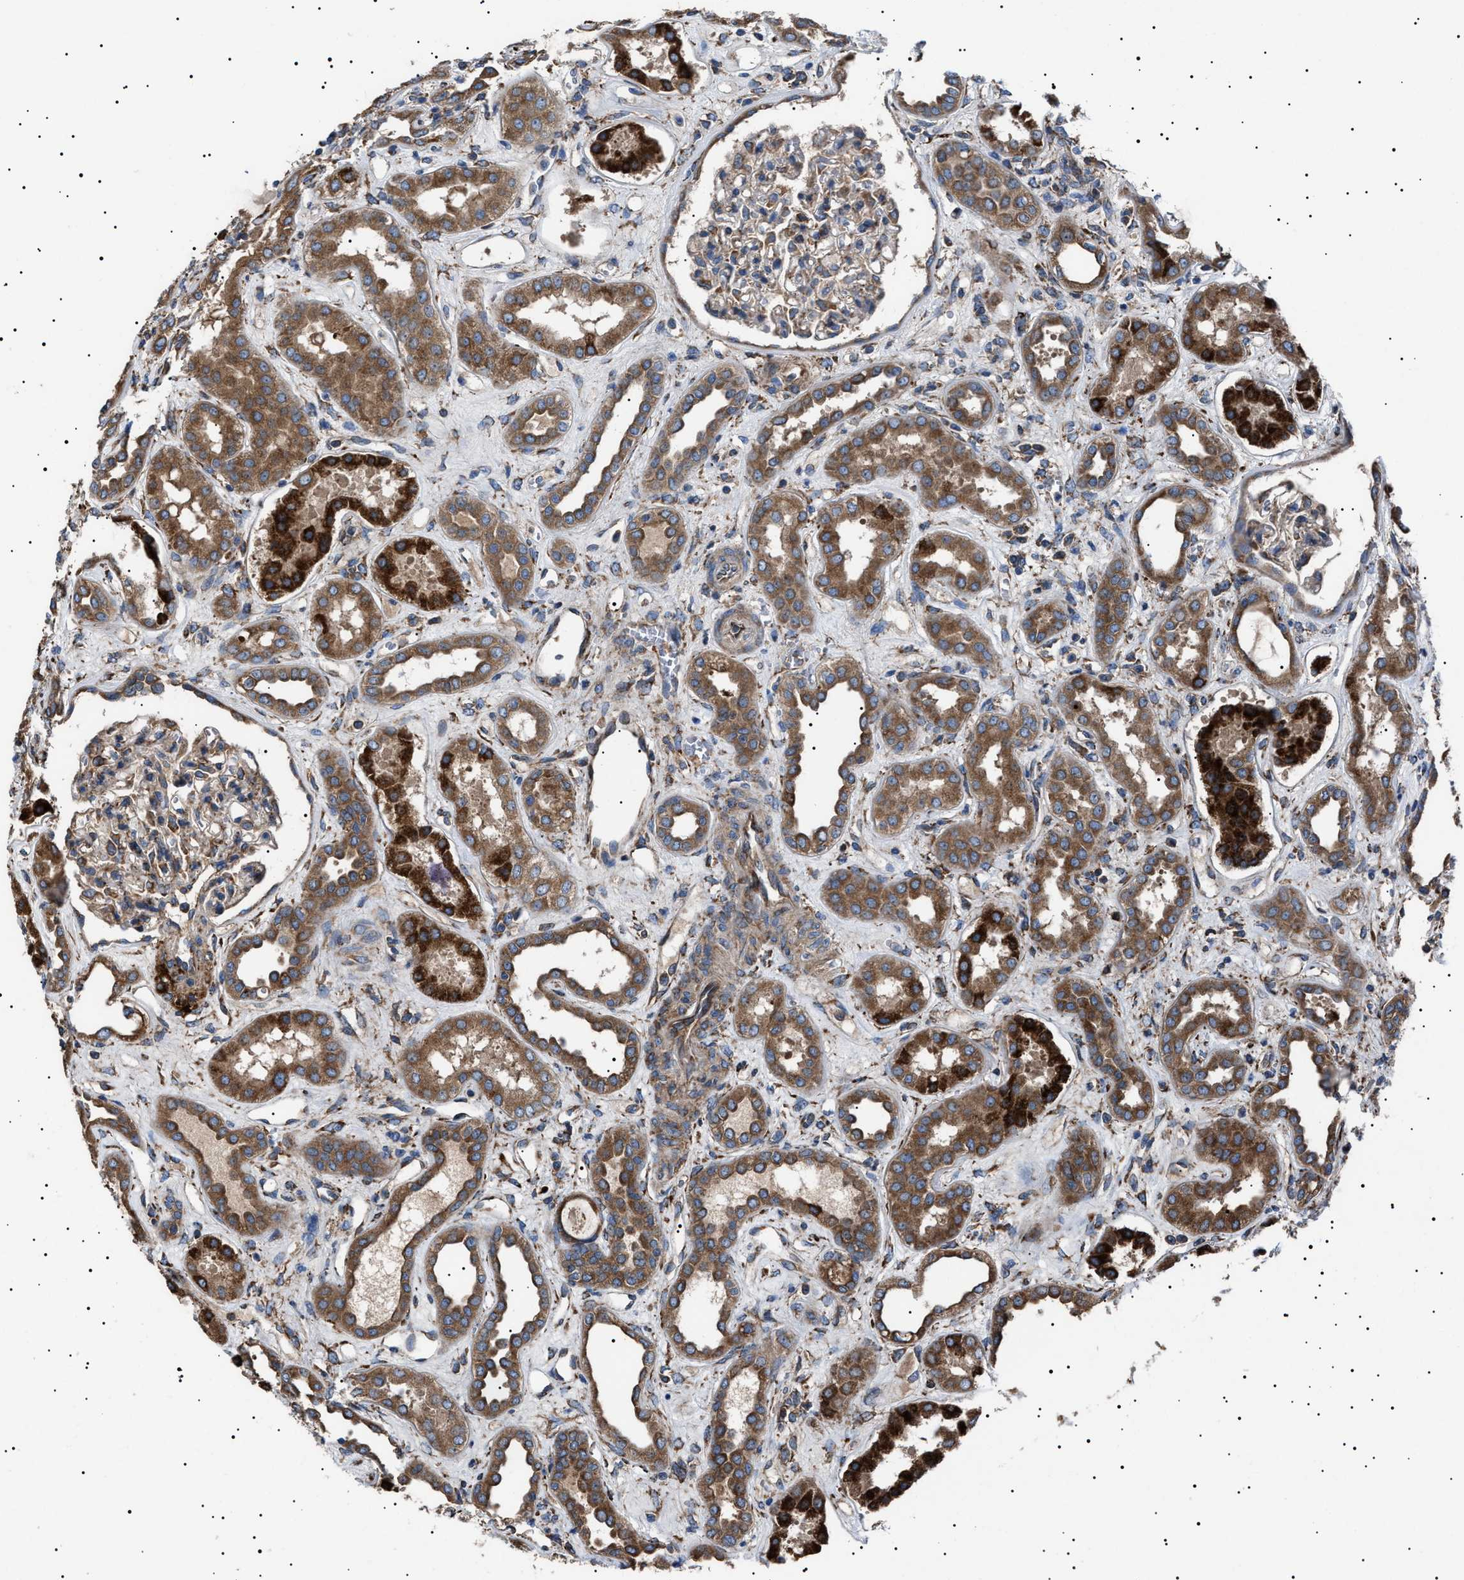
{"staining": {"intensity": "moderate", "quantity": ">75%", "location": "cytoplasmic/membranous"}, "tissue": "kidney", "cell_type": "Cells in glomeruli", "image_type": "normal", "snomed": [{"axis": "morphology", "description": "Normal tissue, NOS"}, {"axis": "topography", "description": "Kidney"}], "caption": "The image demonstrates staining of unremarkable kidney, revealing moderate cytoplasmic/membranous protein positivity (brown color) within cells in glomeruli.", "gene": "TOP1MT", "patient": {"sex": "male", "age": 59}}